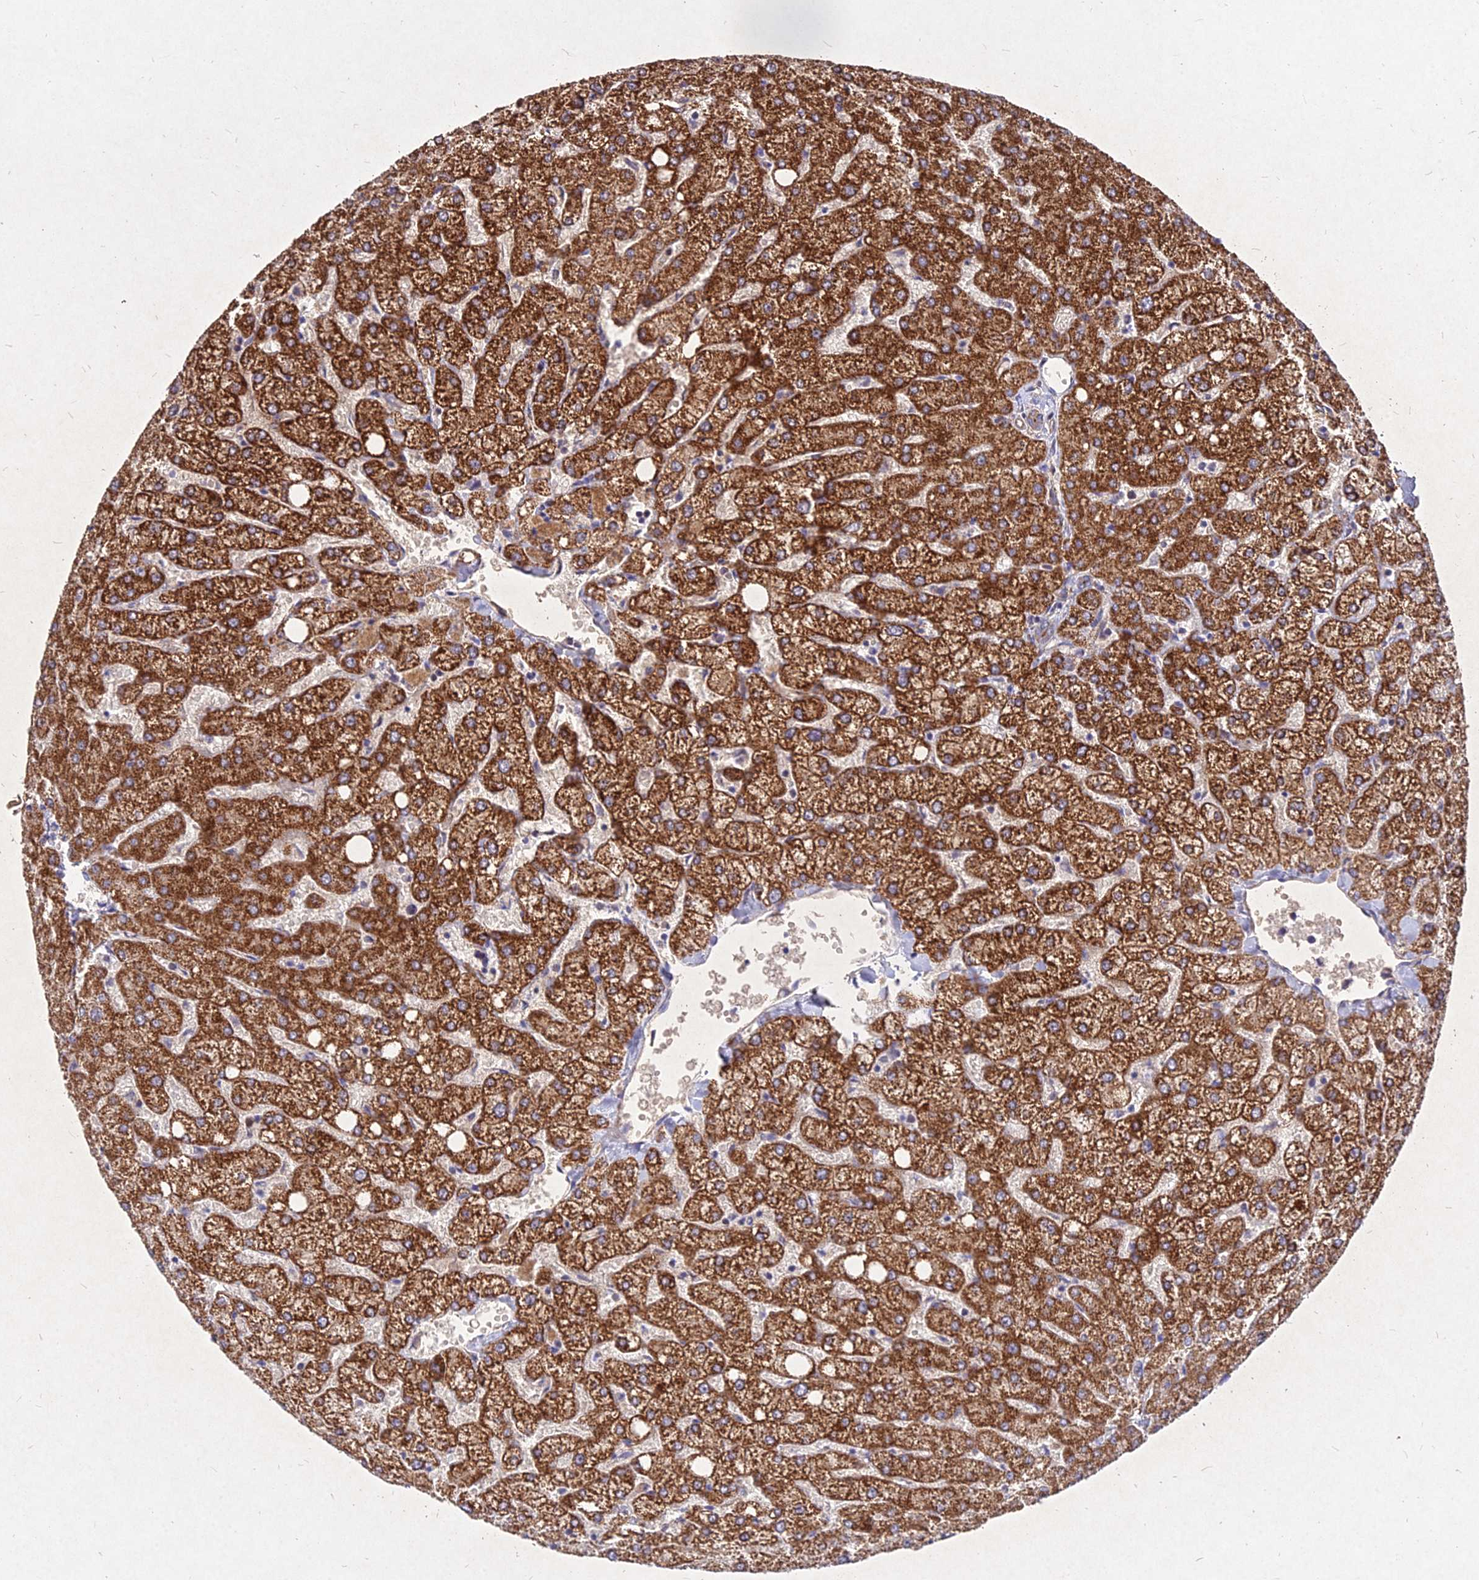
{"staining": {"intensity": "negative", "quantity": "none", "location": "none"}, "tissue": "liver", "cell_type": "Cholangiocytes", "image_type": "normal", "snomed": [{"axis": "morphology", "description": "Normal tissue, NOS"}, {"axis": "topography", "description": "Liver"}], "caption": "Liver stained for a protein using immunohistochemistry exhibits no positivity cholangiocytes.", "gene": "SKA1", "patient": {"sex": "female", "age": 54}}